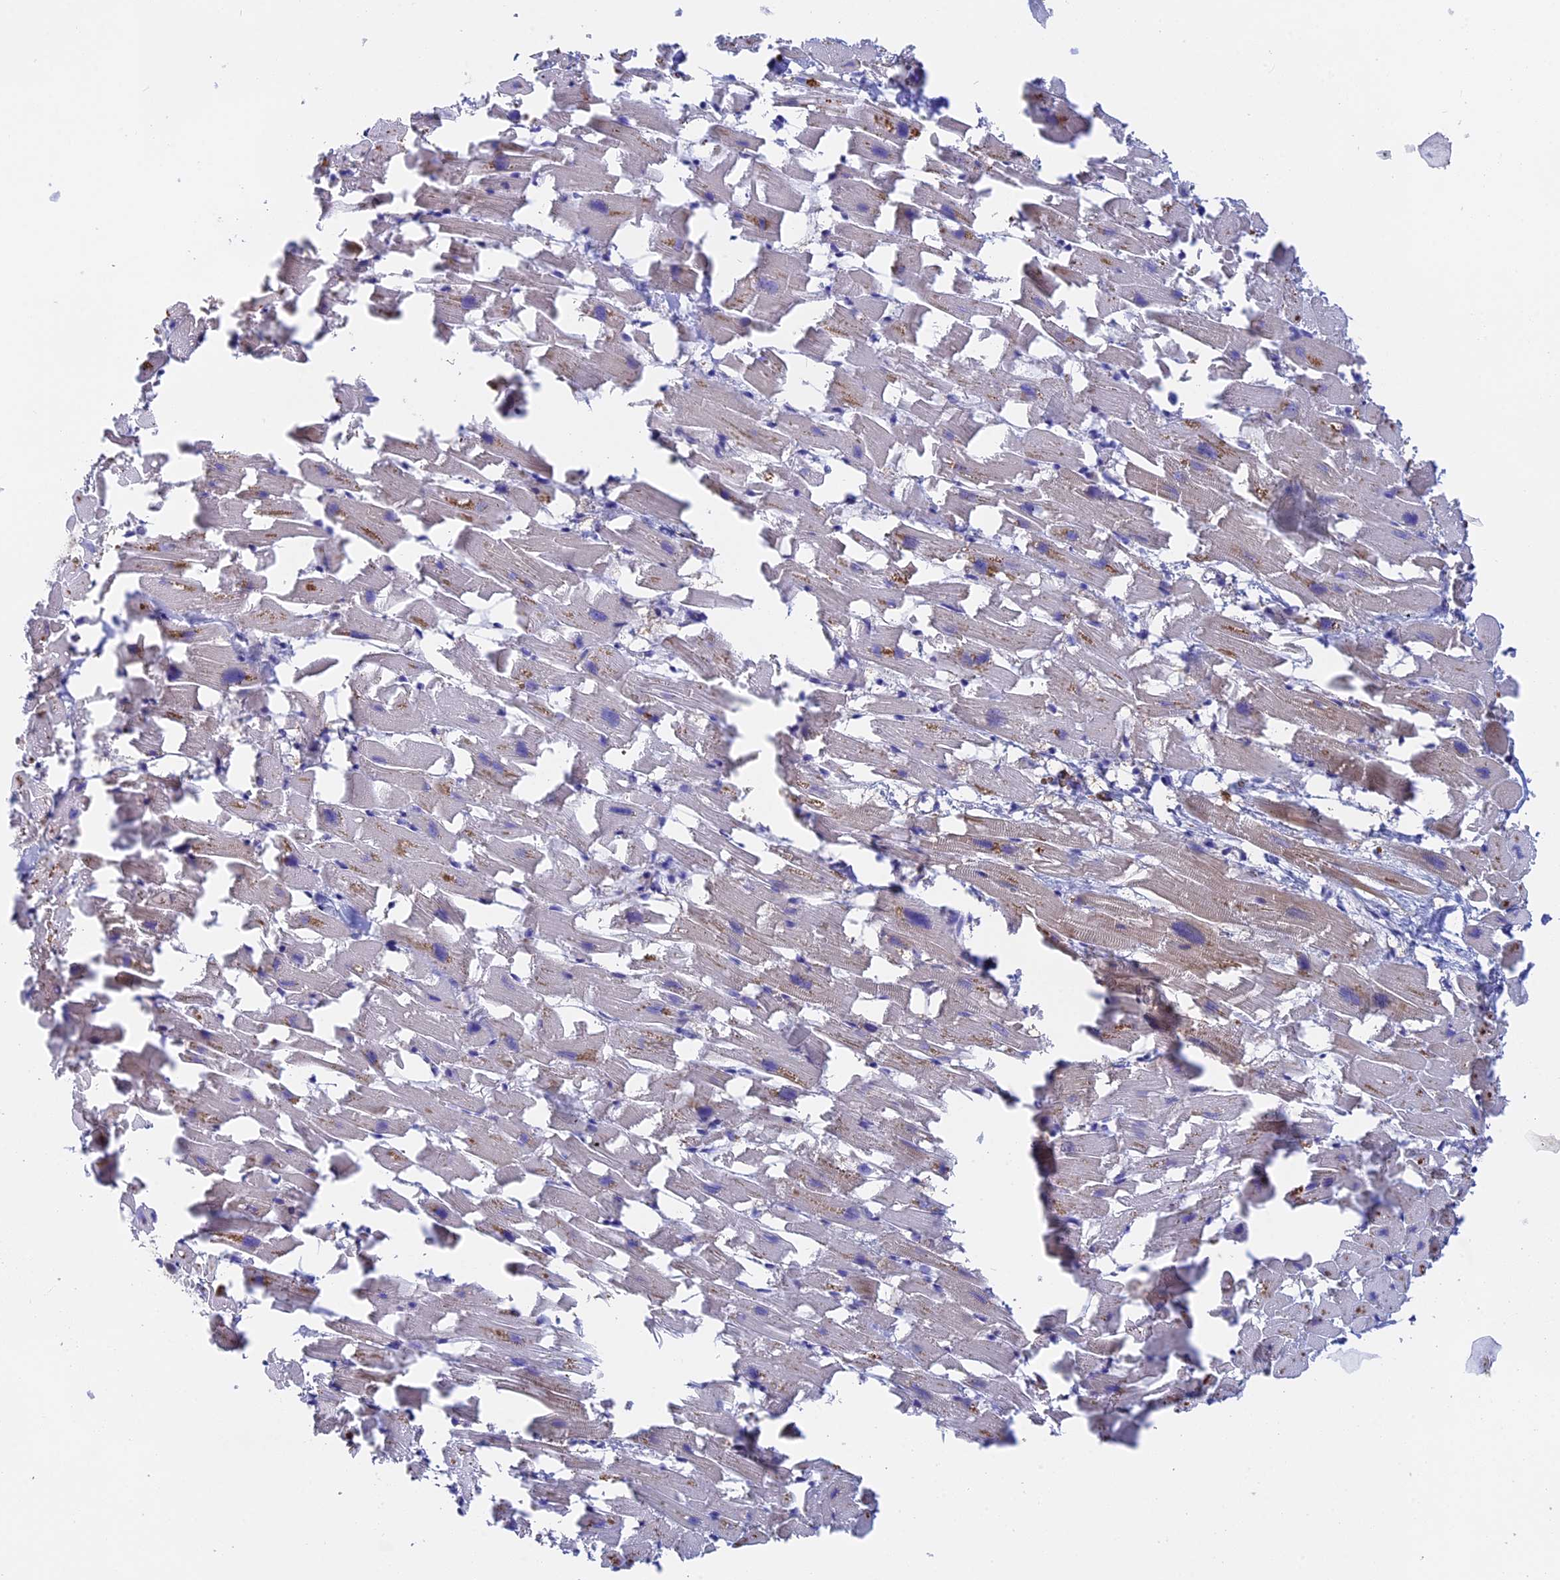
{"staining": {"intensity": "negative", "quantity": "none", "location": "none"}, "tissue": "heart muscle", "cell_type": "Cardiomyocytes", "image_type": "normal", "snomed": [{"axis": "morphology", "description": "Normal tissue, NOS"}, {"axis": "topography", "description": "Heart"}], "caption": "High power microscopy histopathology image of an immunohistochemistry (IHC) image of unremarkable heart muscle, revealing no significant expression in cardiomyocytes. (DAB (3,3'-diaminobenzidine) IHC visualized using brightfield microscopy, high magnification).", "gene": "GLB1L", "patient": {"sex": "female", "age": 64}}